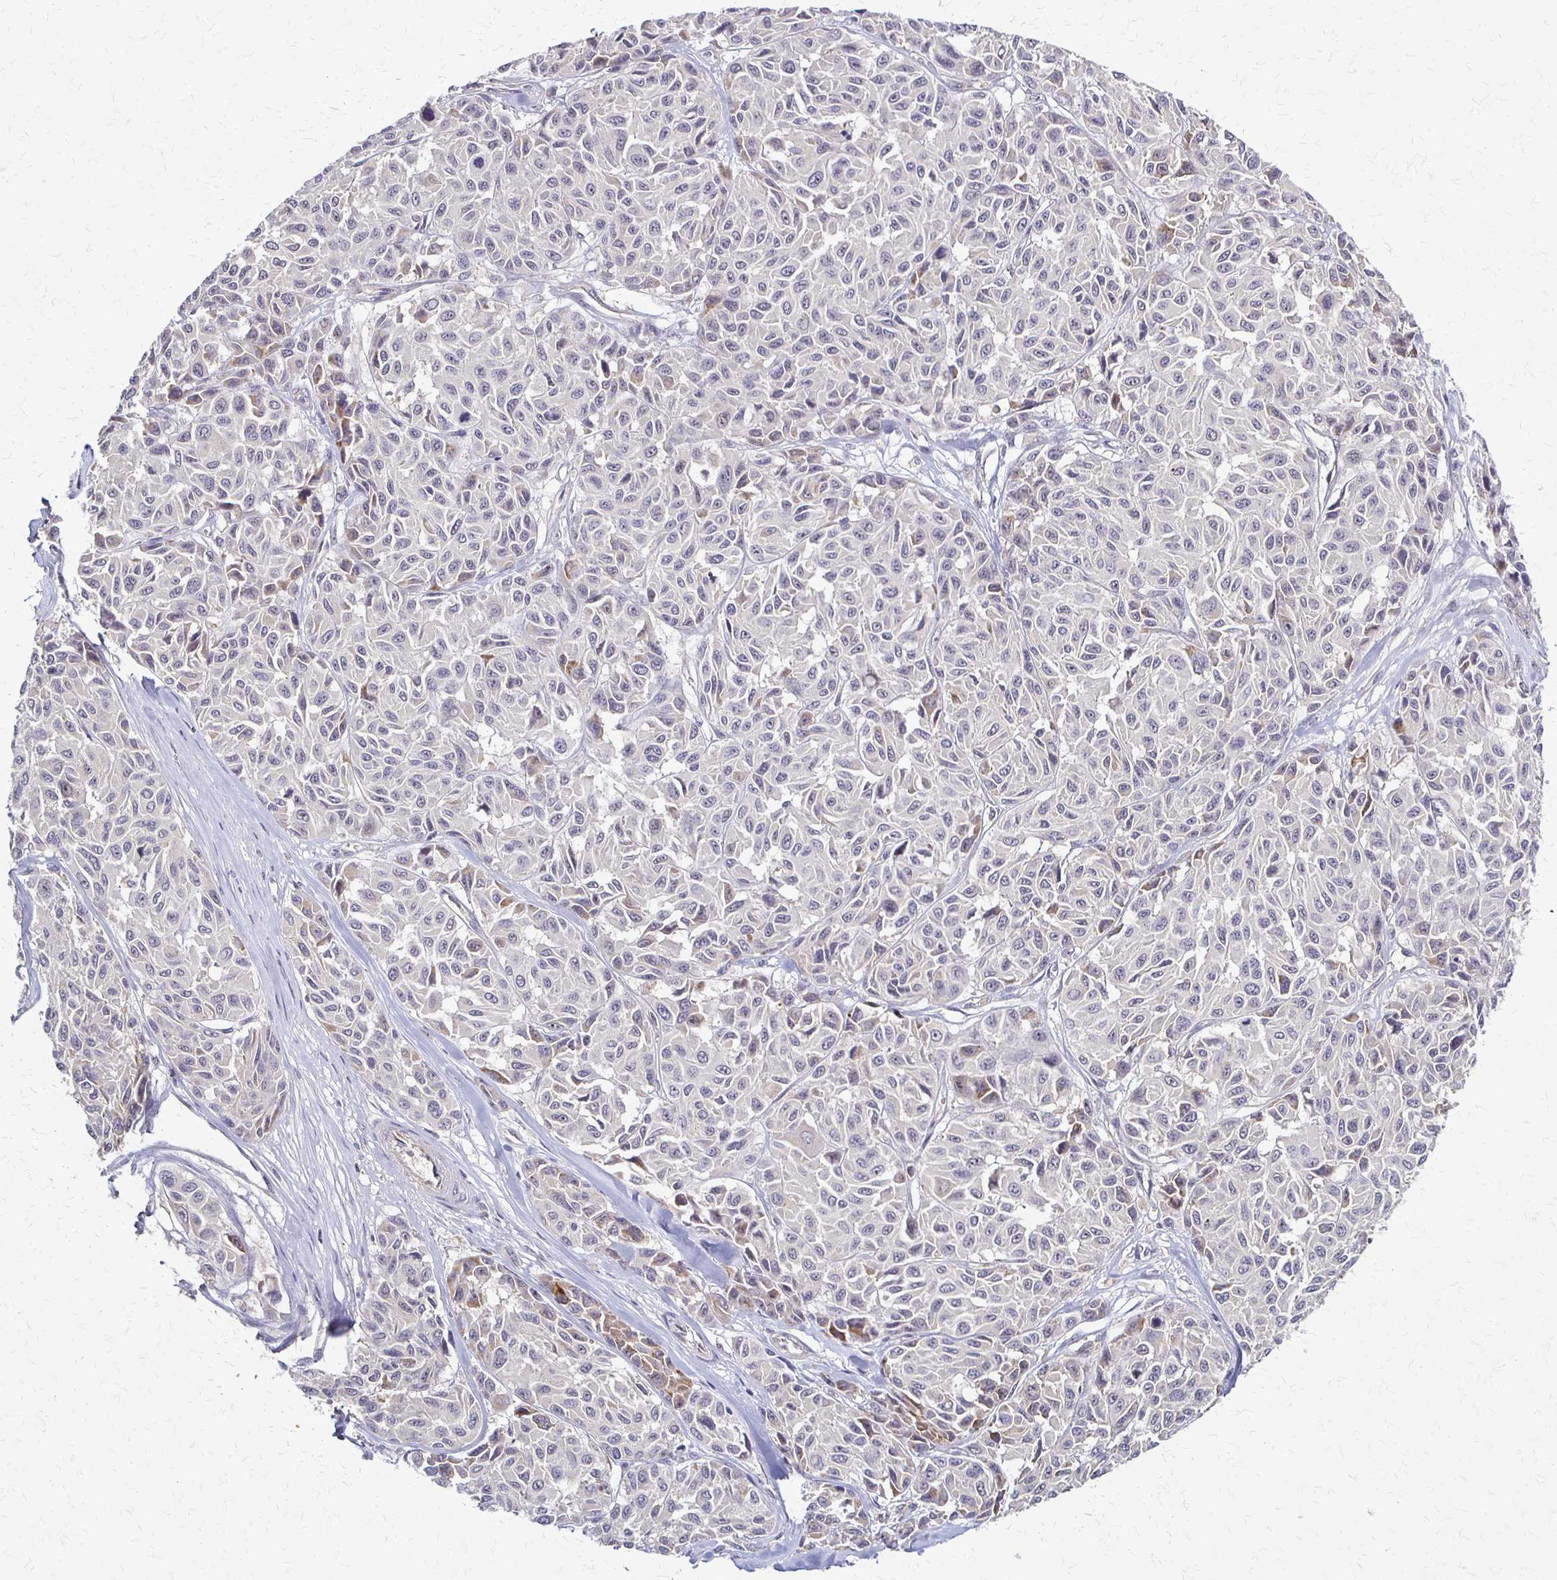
{"staining": {"intensity": "negative", "quantity": "none", "location": "none"}, "tissue": "melanoma", "cell_type": "Tumor cells", "image_type": "cancer", "snomed": [{"axis": "morphology", "description": "Malignant melanoma, NOS"}, {"axis": "topography", "description": "Skin"}], "caption": "IHC photomicrograph of human malignant melanoma stained for a protein (brown), which demonstrates no expression in tumor cells.", "gene": "SLC9A9", "patient": {"sex": "female", "age": 66}}